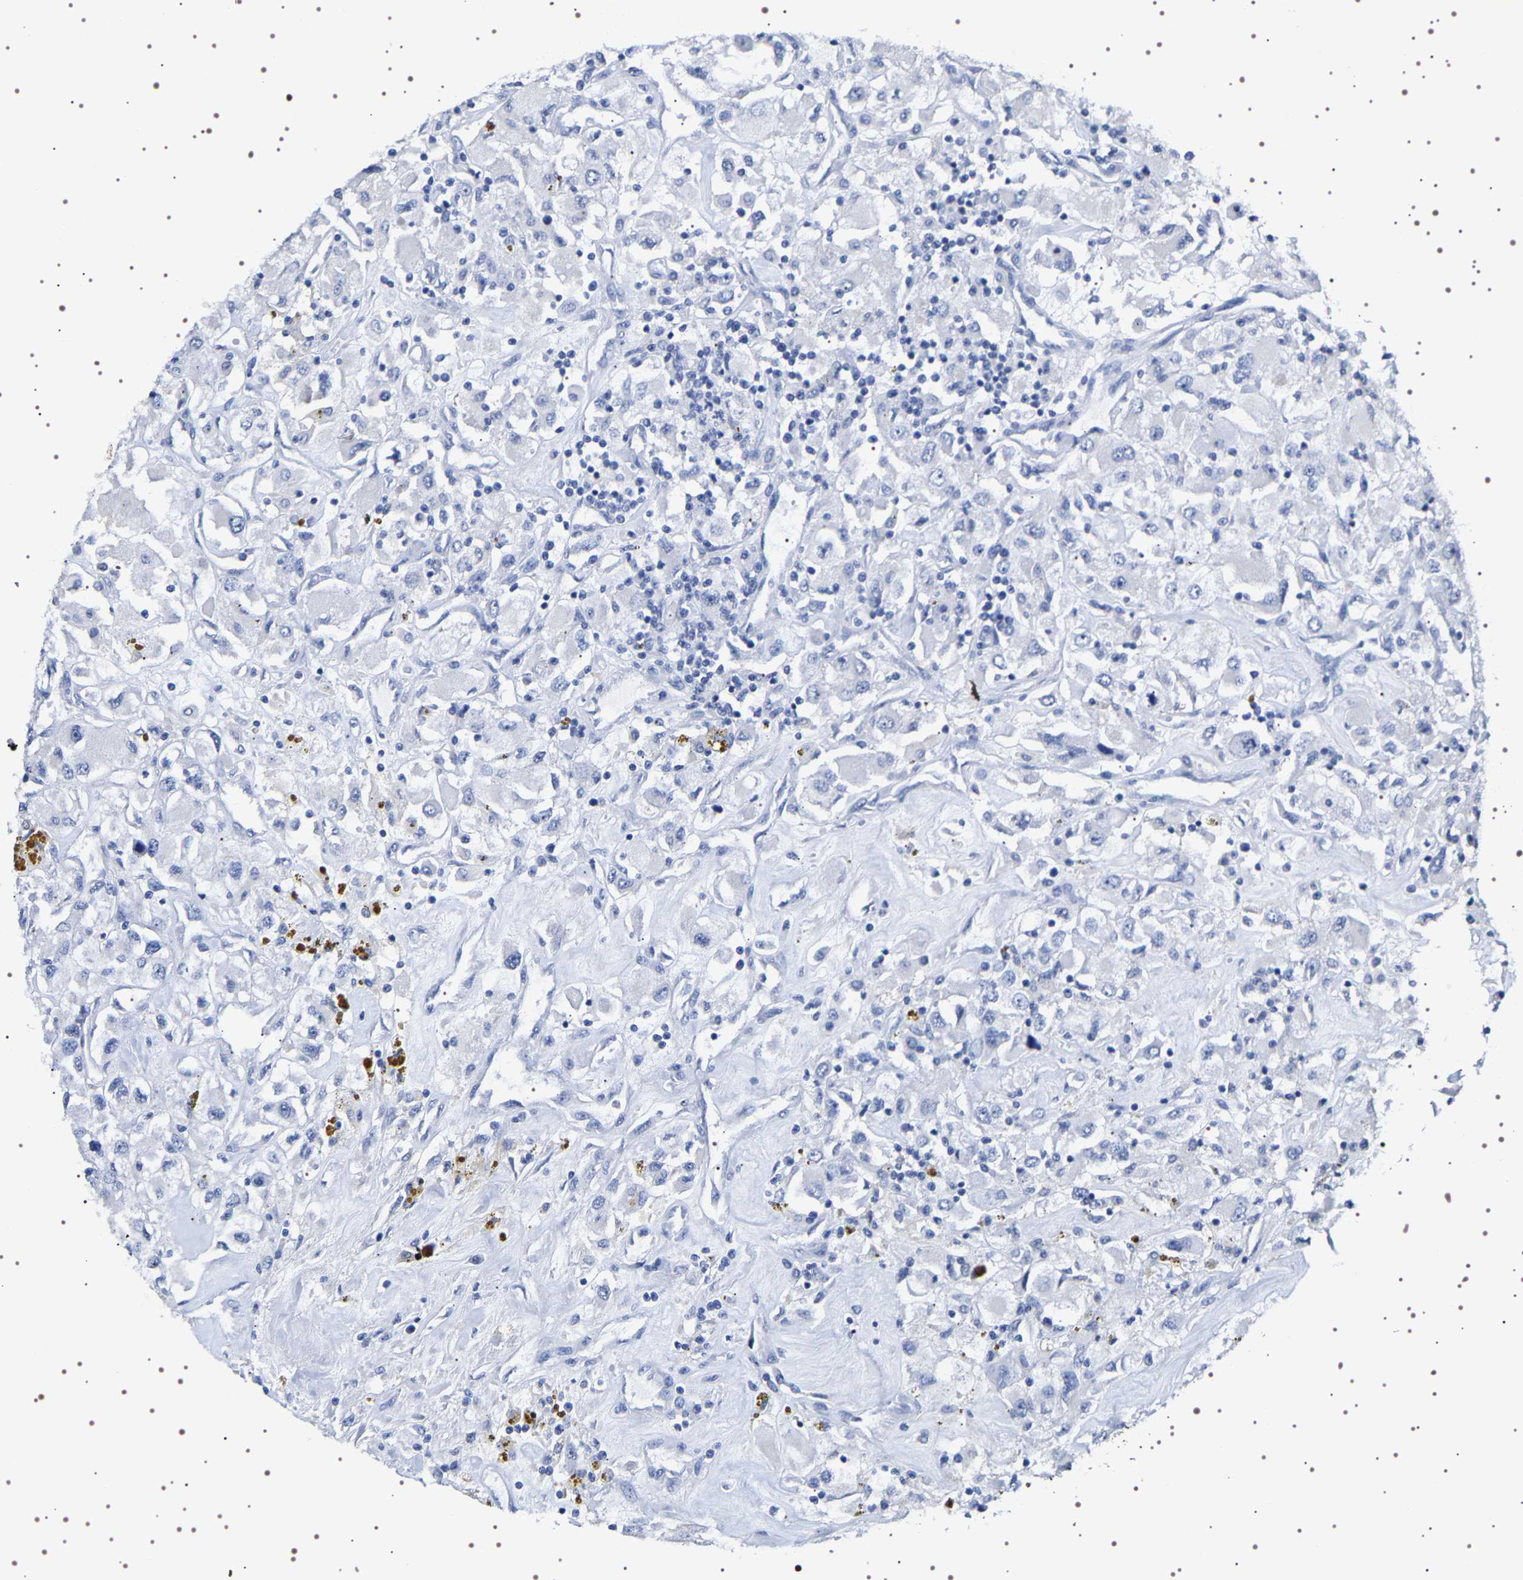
{"staining": {"intensity": "negative", "quantity": "none", "location": "none"}, "tissue": "renal cancer", "cell_type": "Tumor cells", "image_type": "cancer", "snomed": [{"axis": "morphology", "description": "Adenocarcinoma, NOS"}, {"axis": "topography", "description": "Kidney"}], "caption": "DAB (3,3'-diaminobenzidine) immunohistochemical staining of human renal cancer displays no significant staining in tumor cells. Brightfield microscopy of IHC stained with DAB (3,3'-diaminobenzidine) (brown) and hematoxylin (blue), captured at high magnification.", "gene": "UBQLN3", "patient": {"sex": "female", "age": 52}}